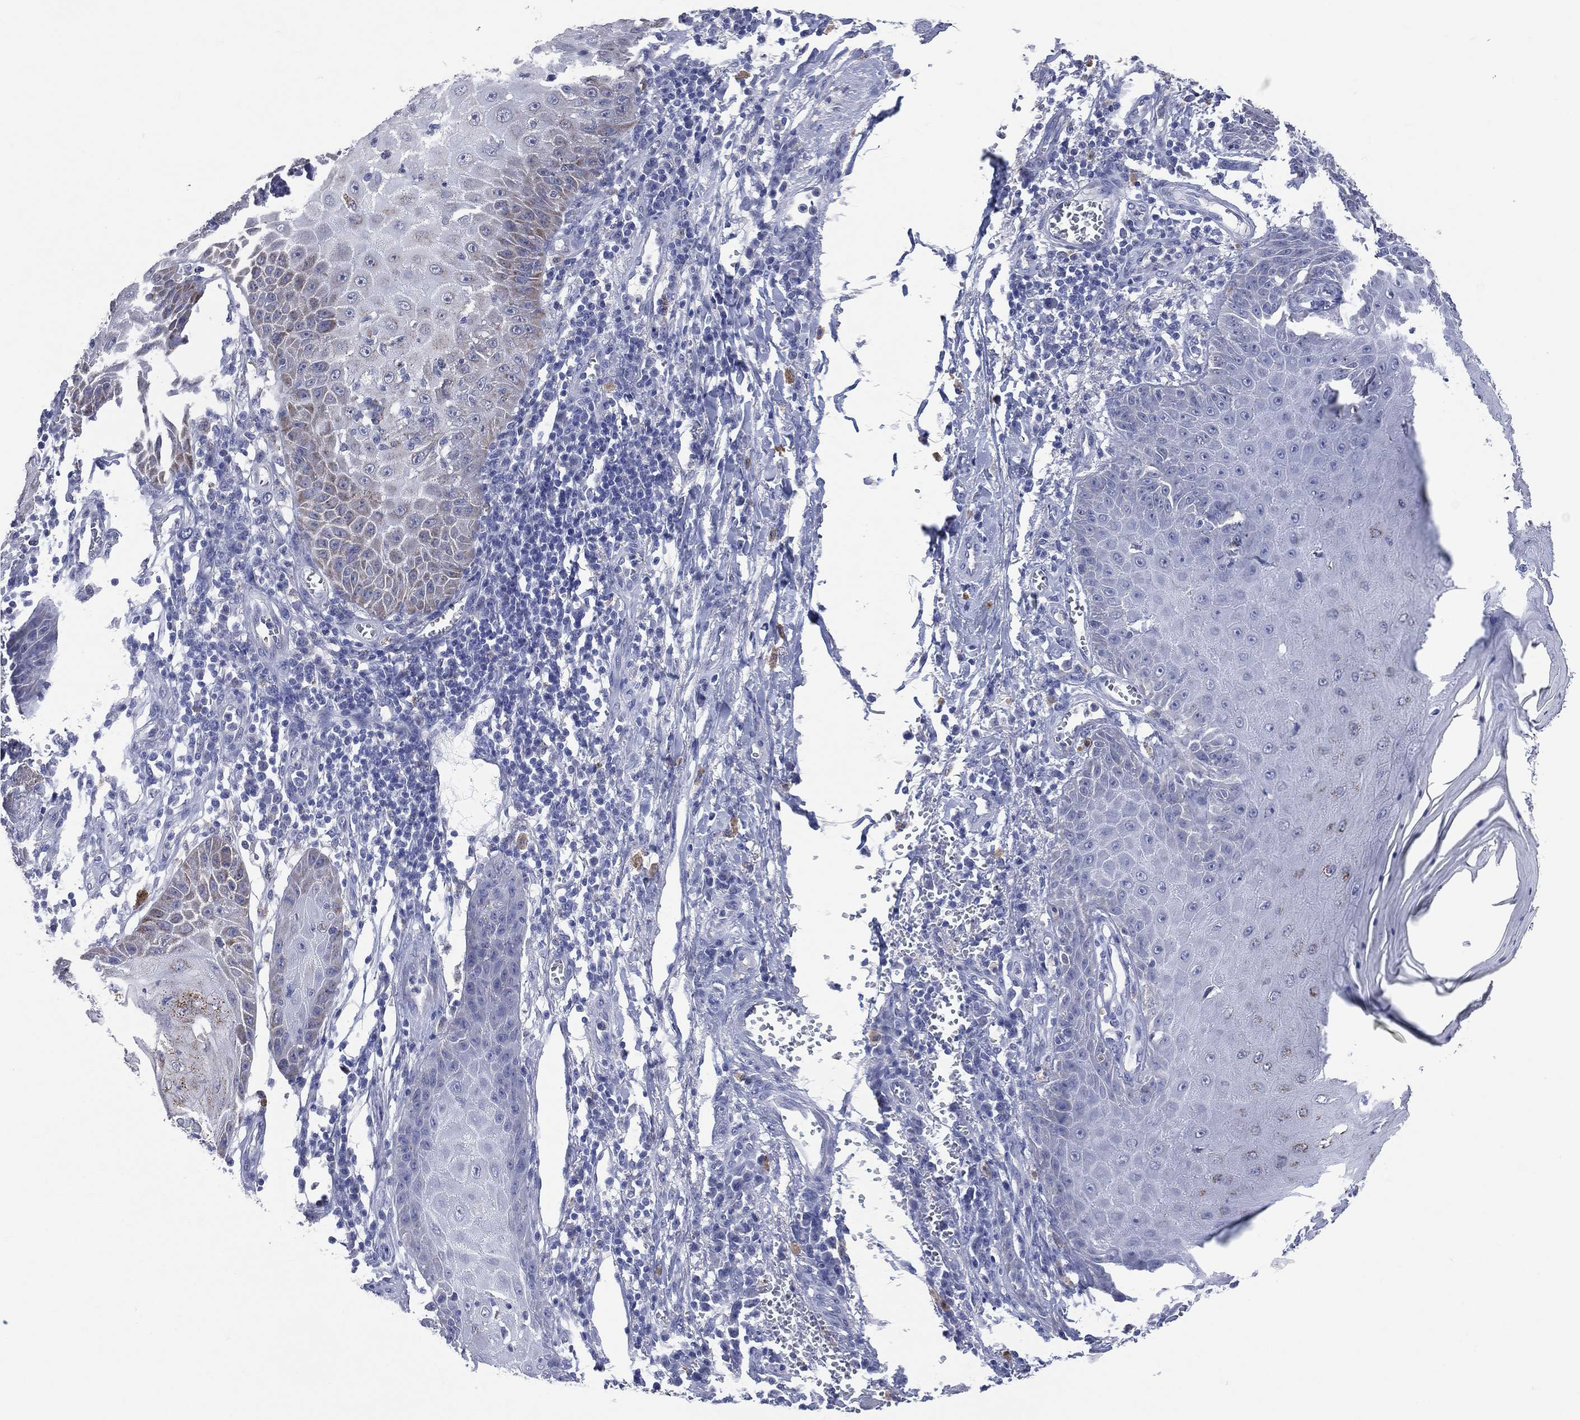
{"staining": {"intensity": "weak", "quantity": "<25%", "location": "cytoplasmic/membranous"}, "tissue": "skin cancer", "cell_type": "Tumor cells", "image_type": "cancer", "snomed": [{"axis": "morphology", "description": "Squamous cell carcinoma, NOS"}, {"axis": "topography", "description": "Skin"}], "caption": "An immunohistochemistry photomicrograph of skin squamous cell carcinoma is shown. There is no staining in tumor cells of skin squamous cell carcinoma. The staining was performed using DAB (3,3'-diaminobenzidine) to visualize the protein expression in brown, while the nuclei were stained in blue with hematoxylin (Magnification: 20x).", "gene": "AKAP3", "patient": {"sex": "male", "age": 70}}